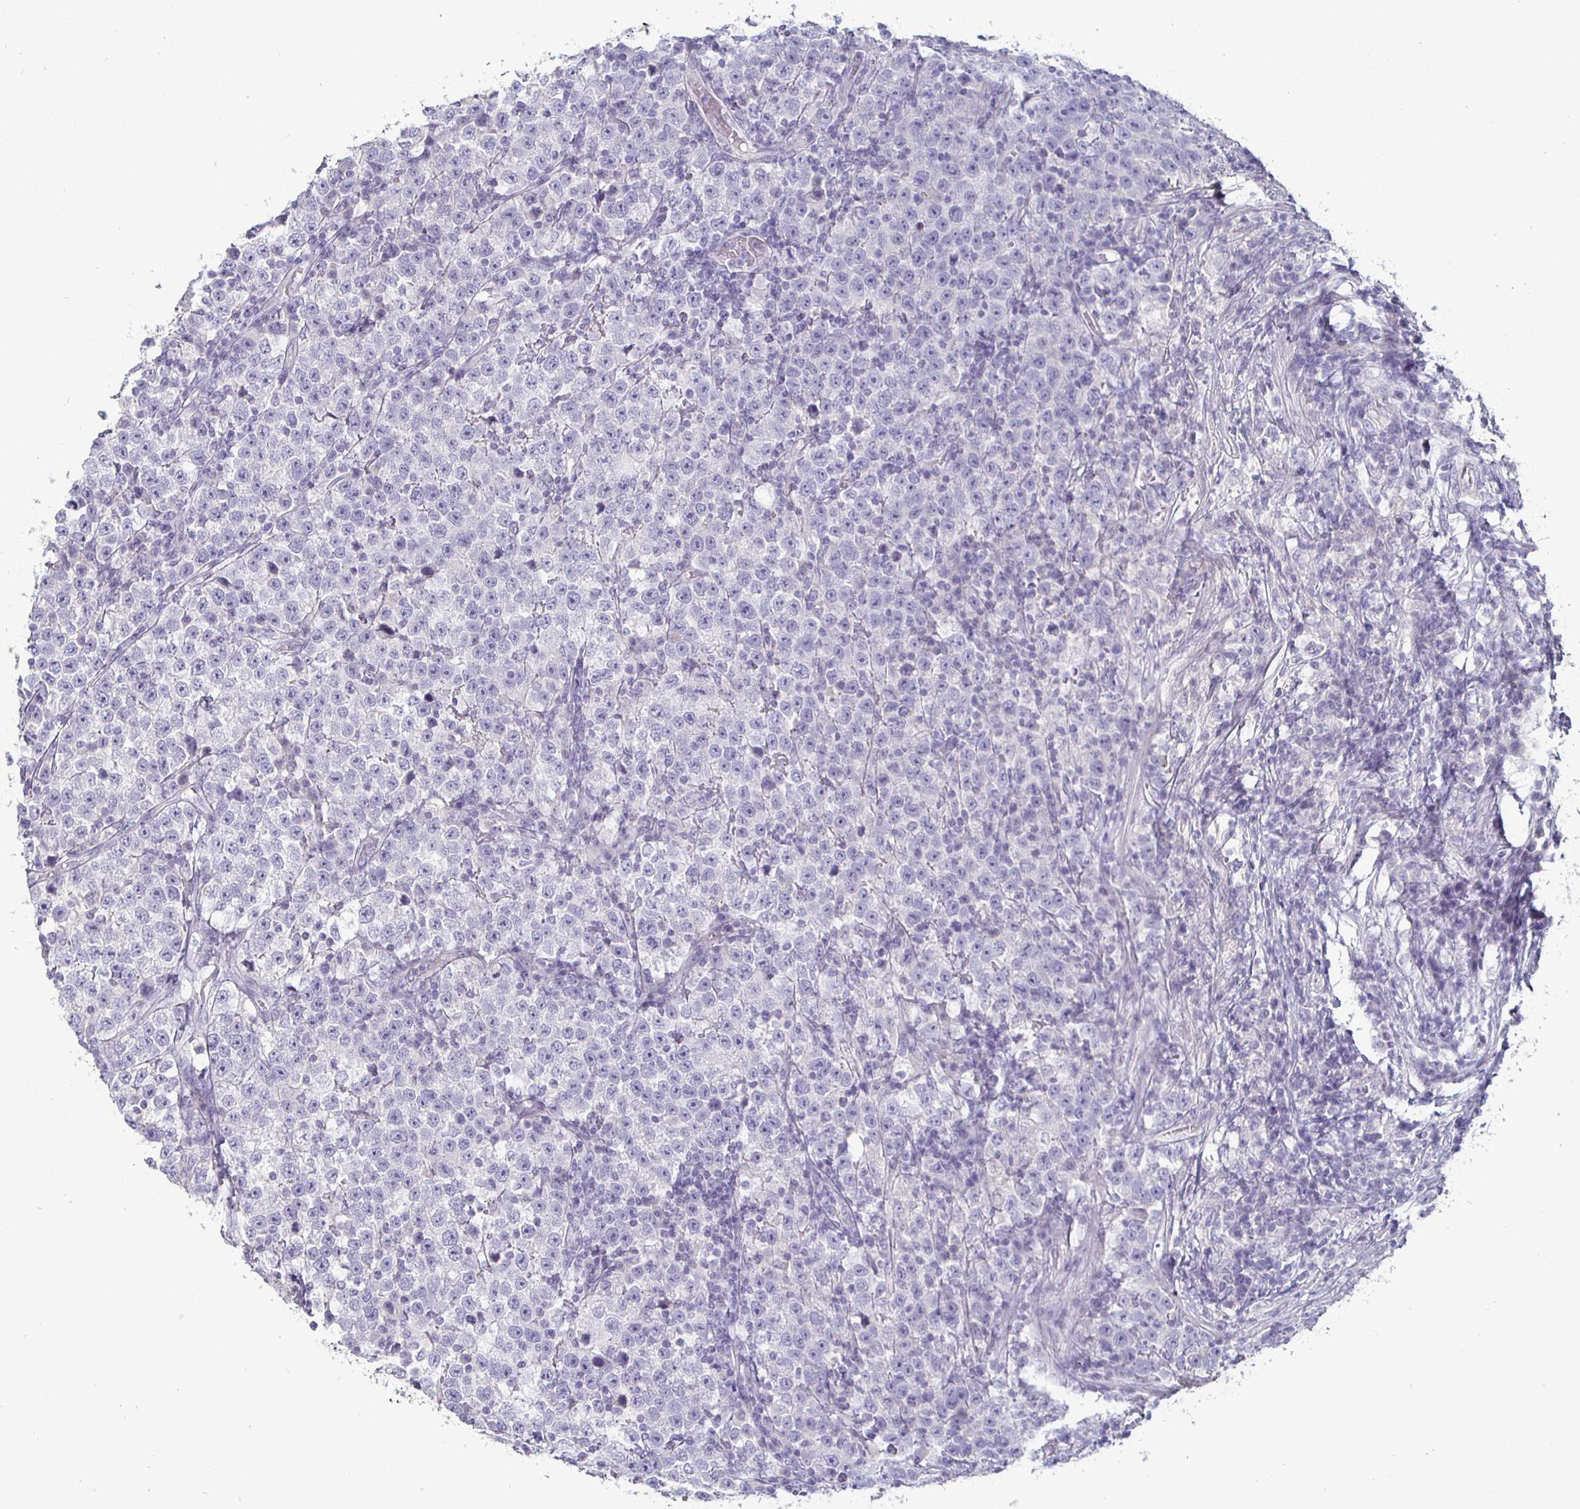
{"staining": {"intensity": "negative", "quantity": "none", "location": "none"}, "tissue": "testis cancer", "cell_type": "Tumor cells", "image_type": "cancer", "snomed": [{"axis": "morphology", "description": "Seminoma, NOS"}, {"axis": "topography", "description": "Testis"}], "caption": "The IHC micrograph has no significant expression in tumor cells of testis cancer tissue.", "gene": "ENPP1", "patient": {"sex": "male", "age": 43}}